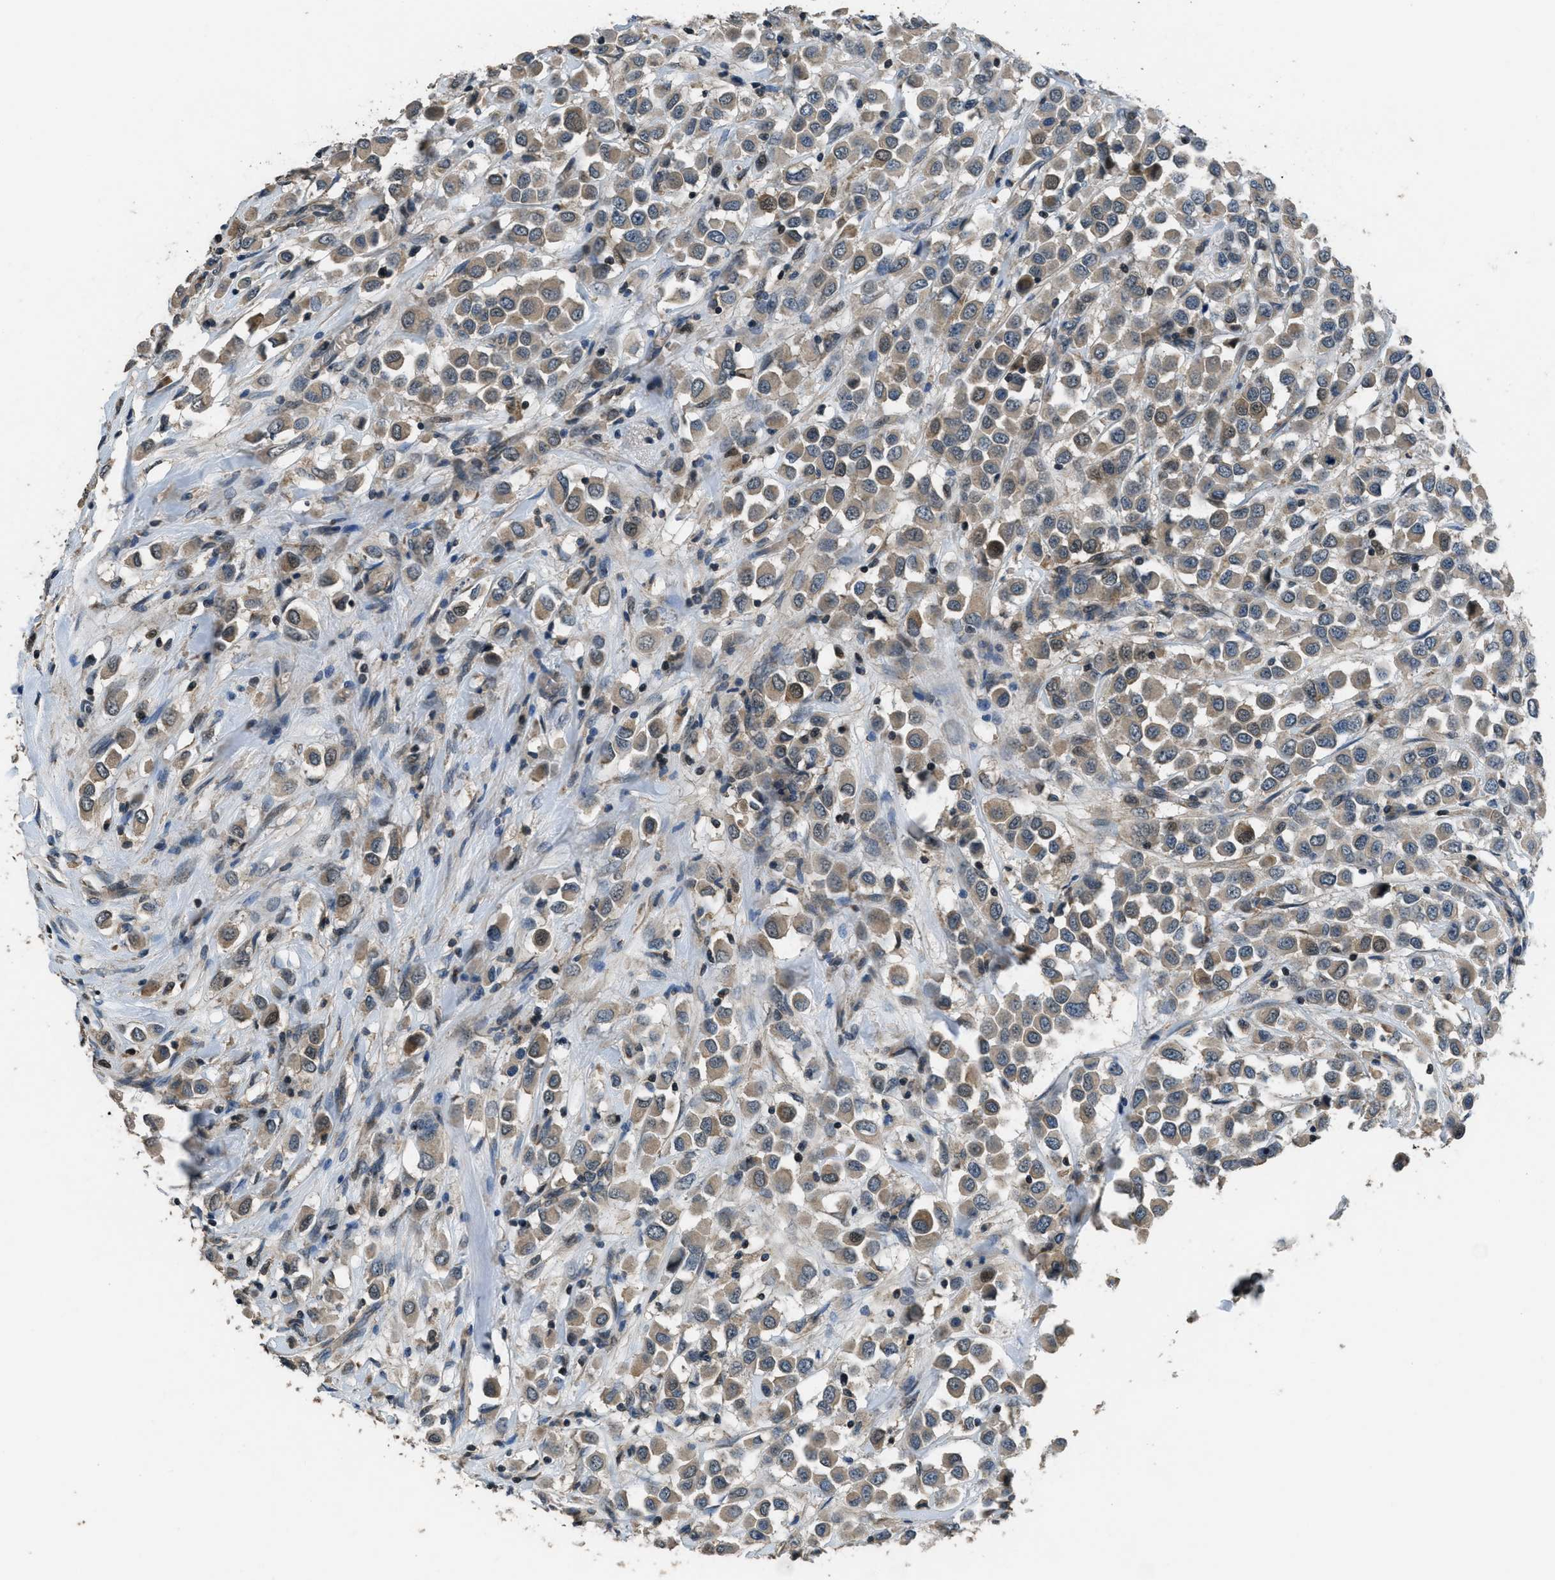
{"staining": {"intensity": "weak", "quantity": ">75%", "location": "cytoplasmic/membranous,nuclear"}, "tissue": "breast cancer", "cell_type": "Tumor cells", "image_type": "cancer", "snomed": [{"axis": "morphology", "description": "Duct carcinoma"}, {"axis": "topography", "description": "Breast"}], "caption": "Breast cancer (invasive ductal carcinoma) stained with IHC exhibits weak cytoplasmic/membranous and nuclear staining in approximately >75% of tumor cells. The protein is shown in brown color, while the nuclei are stained blue.", "gene": "NAT1", "patient": {"sex": "female", "age": 61}}